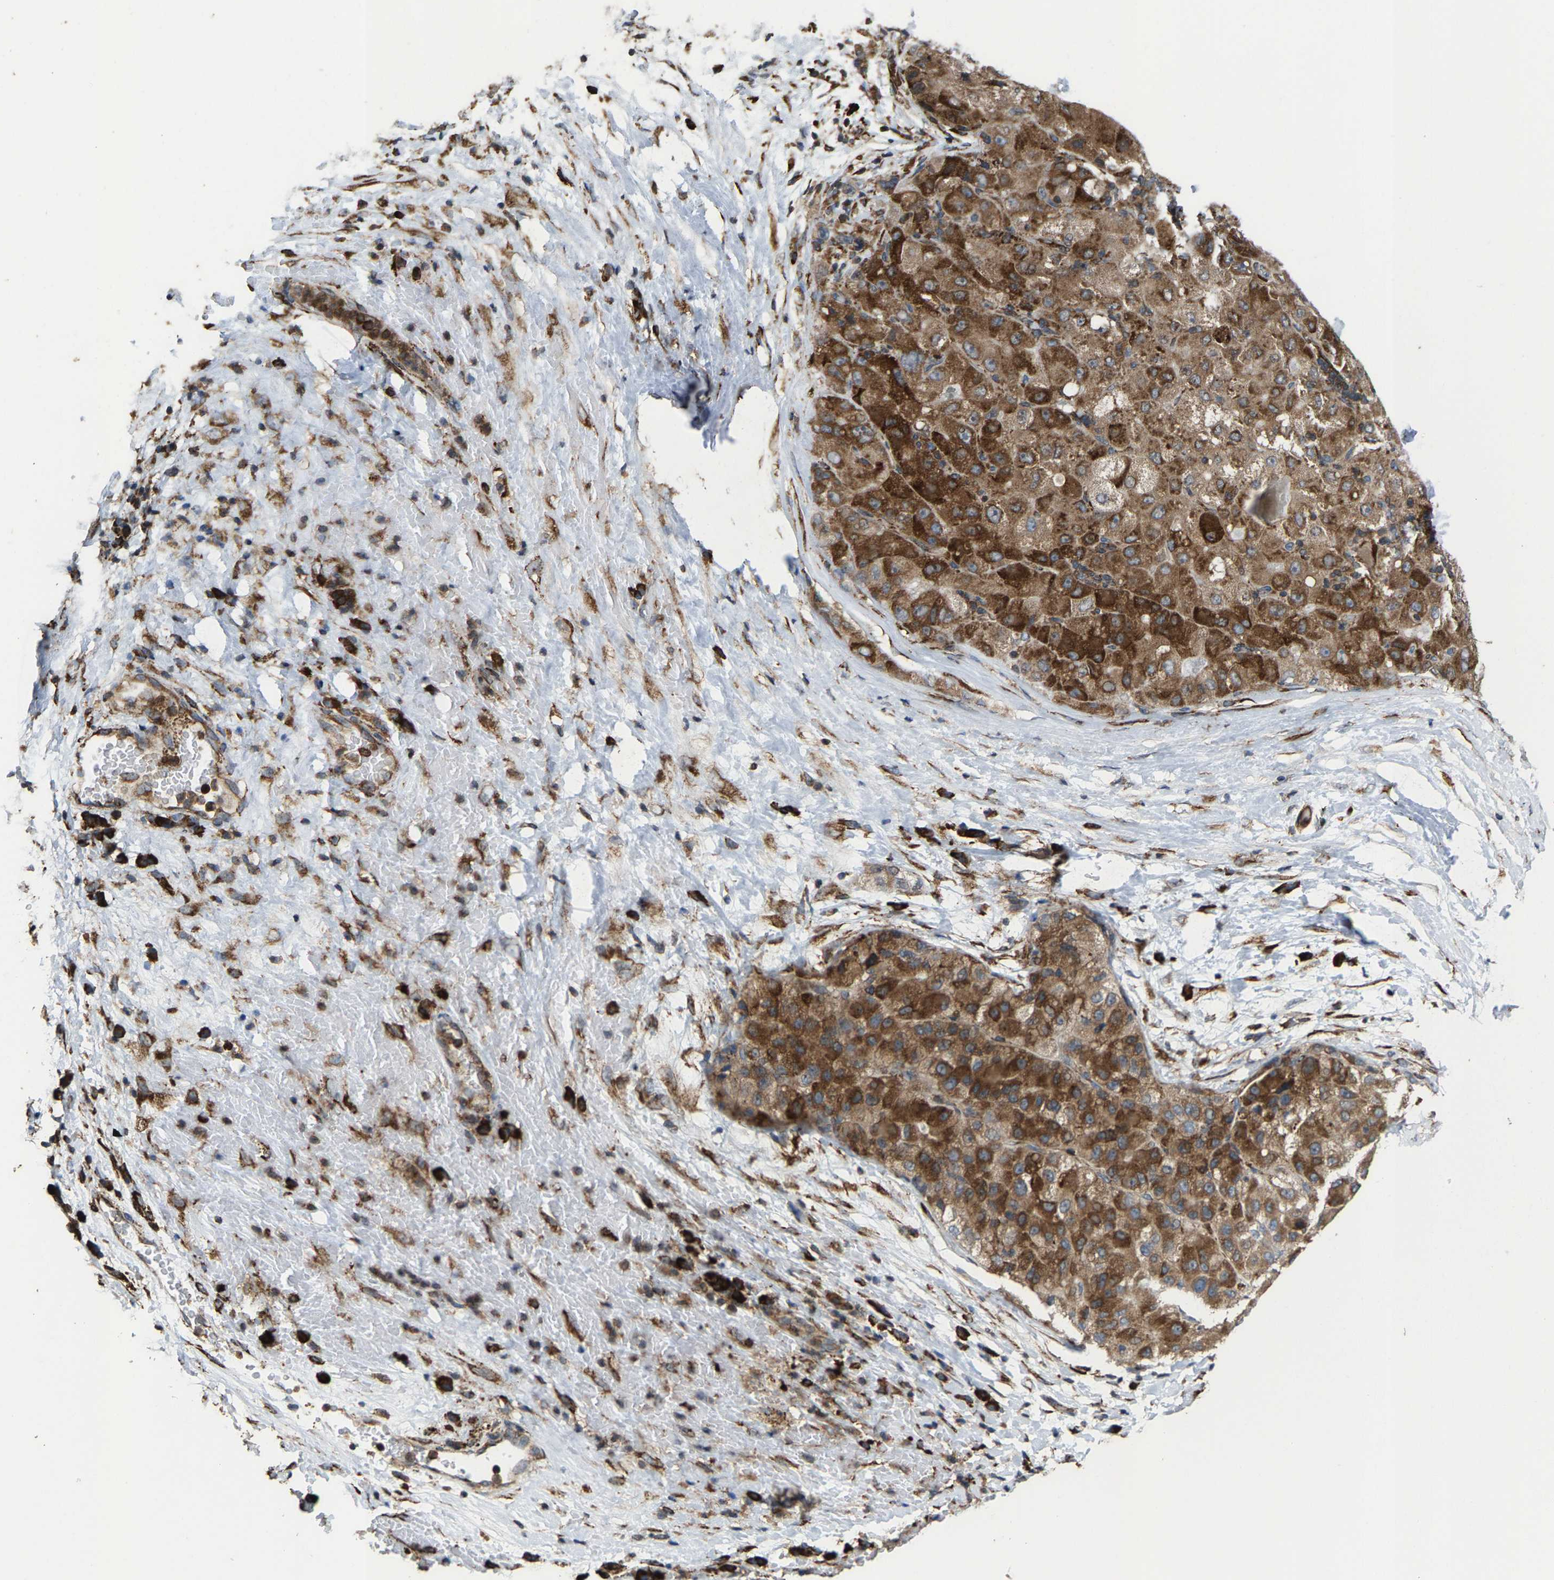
{"staining": {"intensity": "moderate", "quantity": ">75%", "location": "cytoplasmic/membranous"}, "tissue": "liver cancer", "cell_type": "Tumor cells", "image_type": "cancer", "snomed": [{"axis": "morphology", "description": "Carcinoma, Hepatocellular, NOS"}, {"axis": "topography", "description": "Liver"}], "caption": "Hepatocellular carcinoma (liver) was stained to show a protein in brown. There is medium levels of moderate cytoplasmic/membranous expression in about >75% of tumor cells.", "gene": "FGD3", "patient": {"sex": "male", "age": 80}}